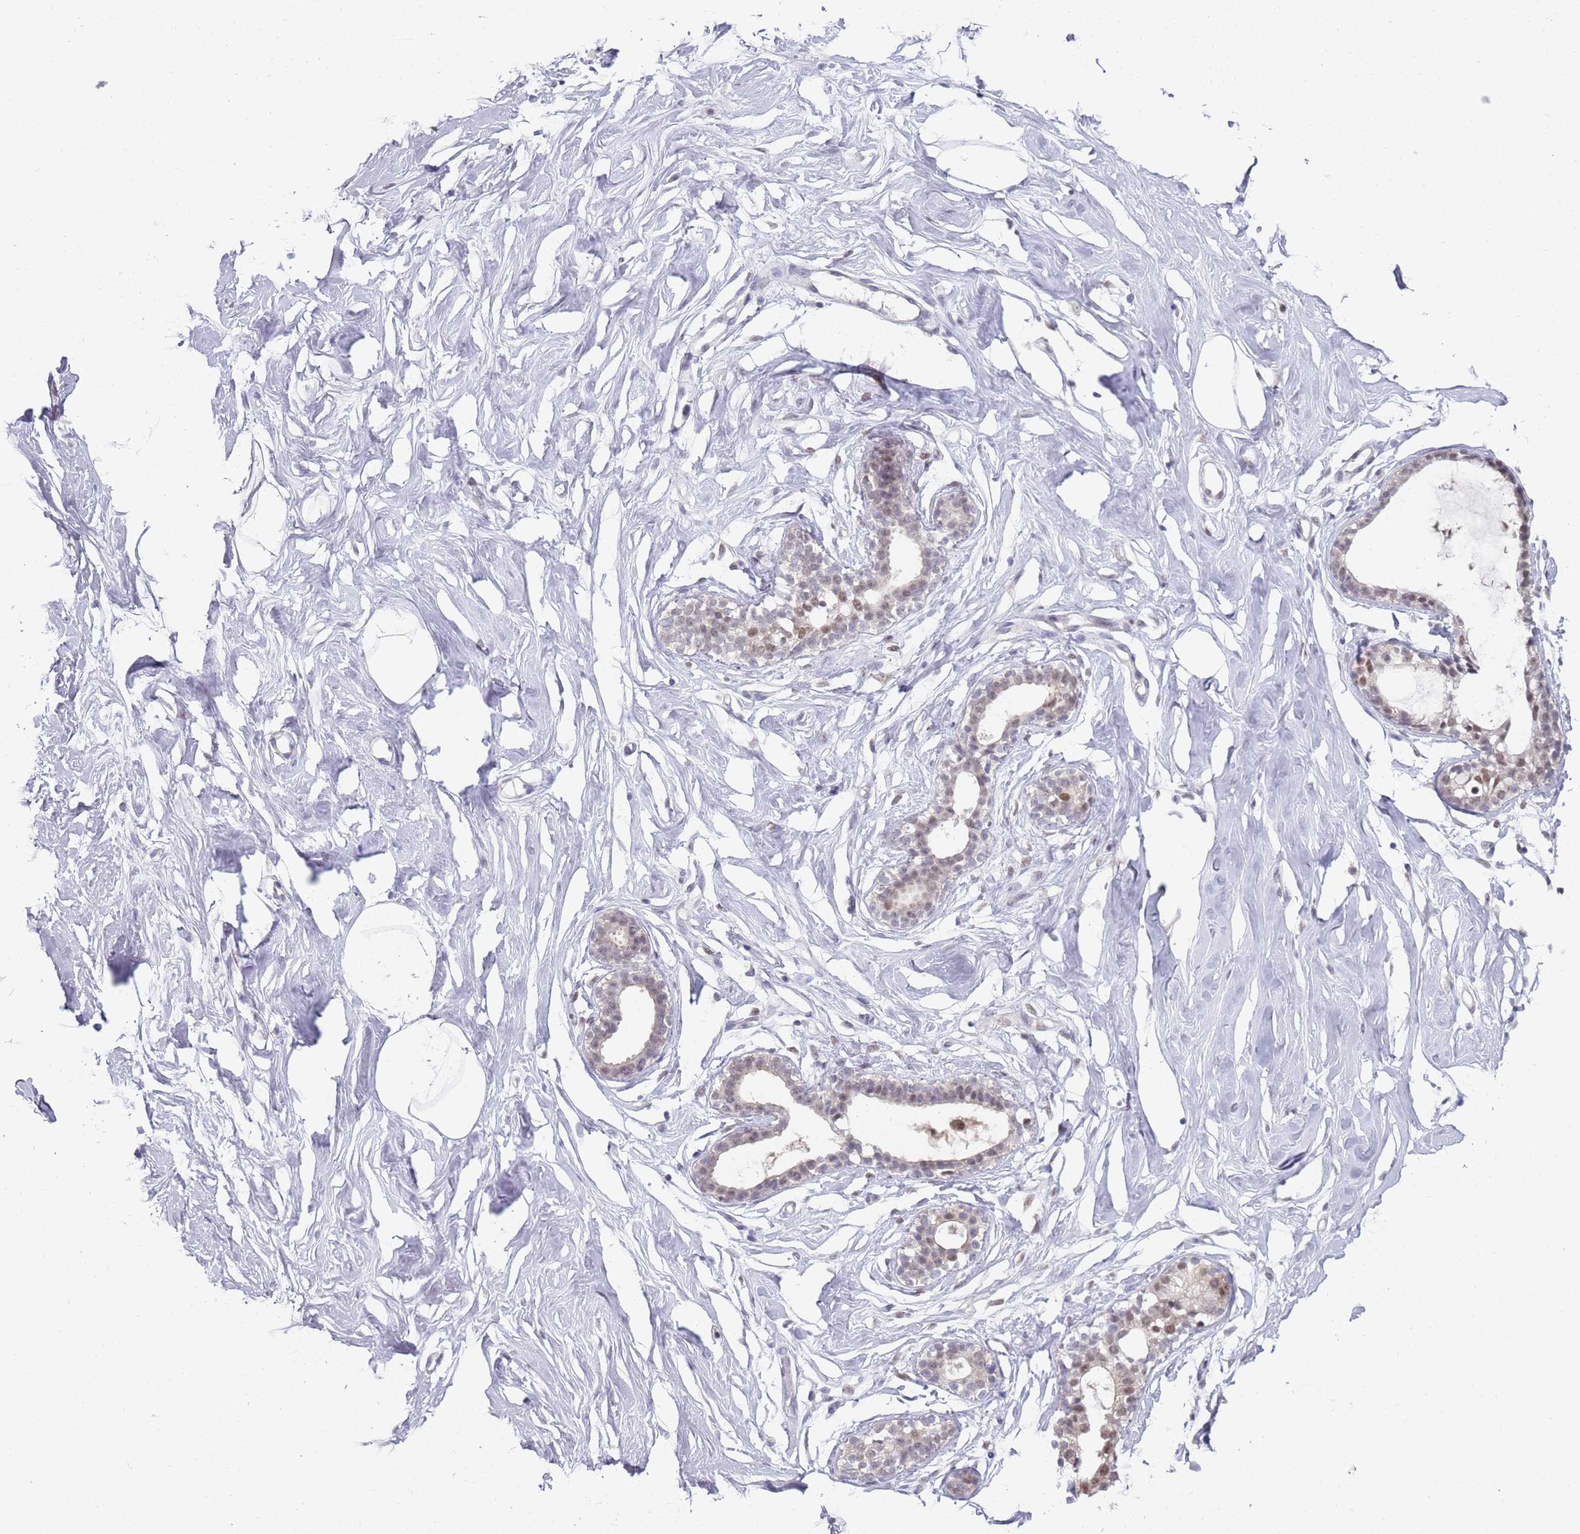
{"staining": {"intensity": "negative", "quantity": "none", "location": "none"}, "tissue": "breast", "cell_type": "Adipocytes", "image_type": "normal", "snomed": [{"axis": "morphology", "description": "Normal tissue, NOS"}, {"axis": "morphology", "description": "Adenoma, NOS"}, {"axis": "topography", "description": "Breast"}], "caption": "Adipocytes show no significant protein positivity in unremarkable breast.", "gene": "SMARCAL1", "patient": {"sex": "female", "age": 23}}